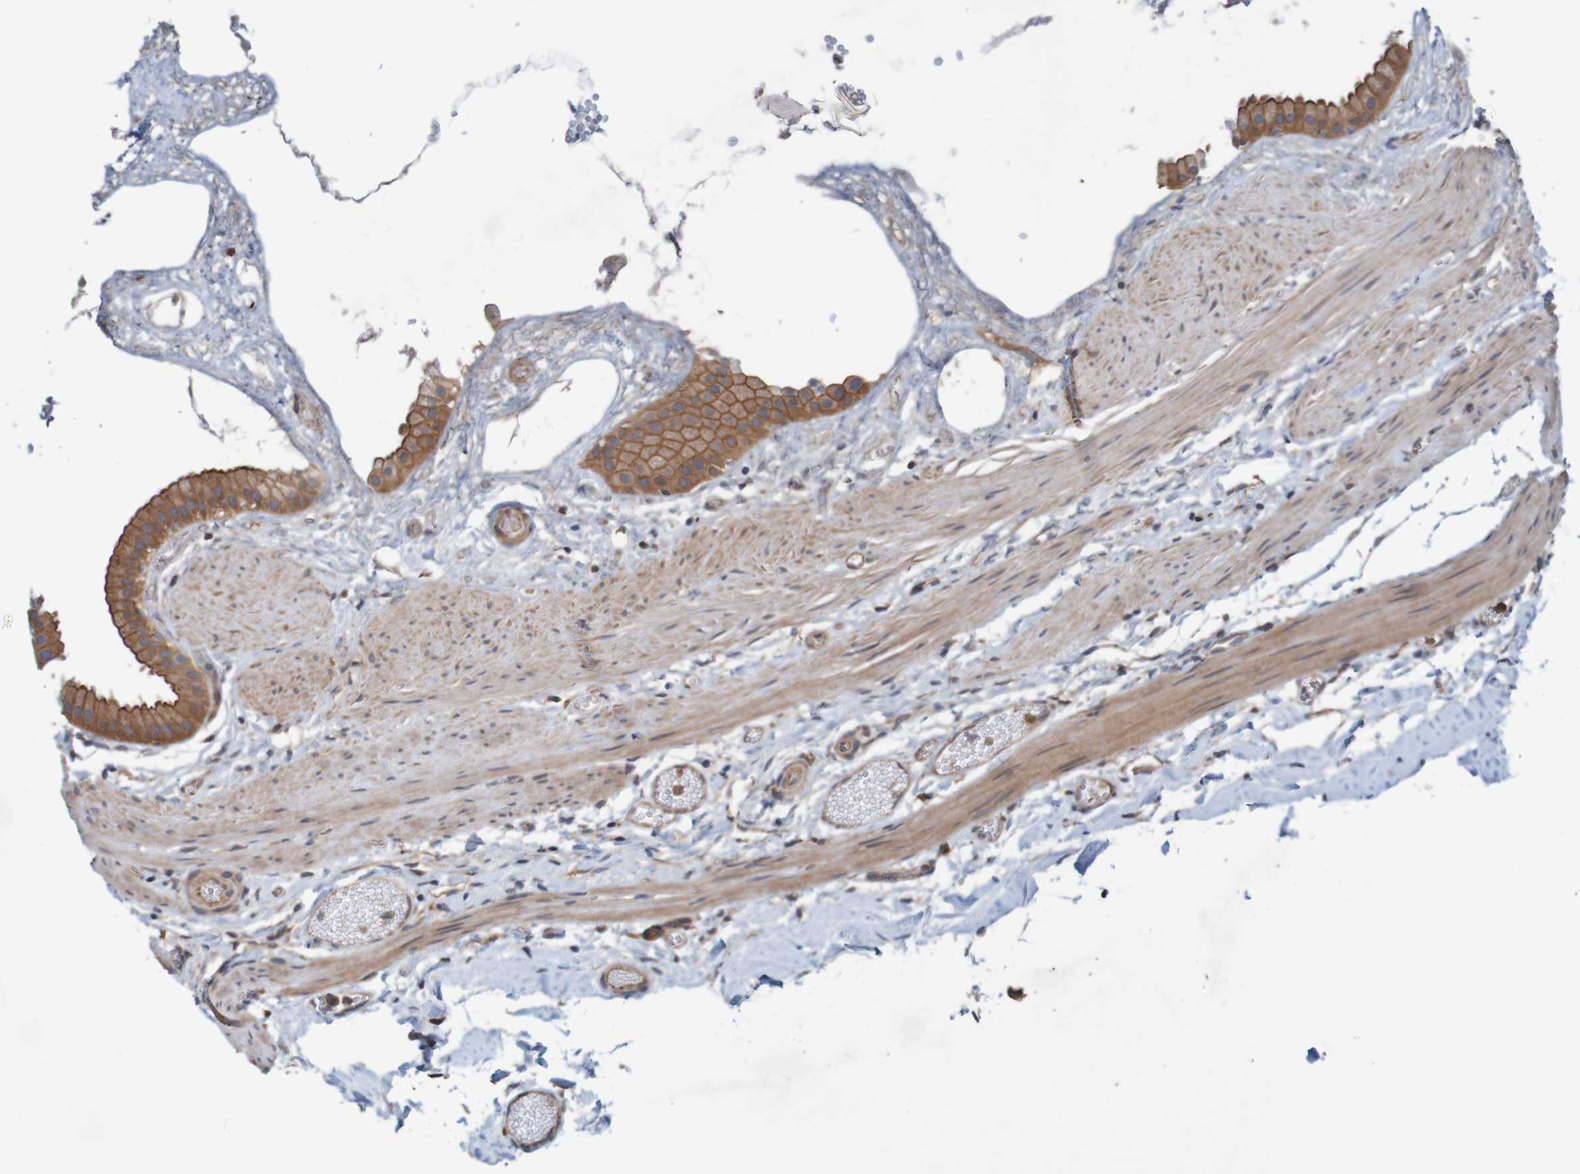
{"staining": {"intensity": "moderate", "quantity": ">75%", "location": "cytoplasmic/membranous"}, "tissue": "gallbladder", "cell_type": "Glandular cells", "image_type": "normal", "snomed": [{"axis": "morphology", "description": "Normal tissue, NOS"}, {"axis": "topography", "description": "Gallbladder"}], "caption": "Approximately >75% of glandular cells in unremarkable gallbladder reveal moderate cytoplasmic/membranous protein staining as visualized by brown immunohistochemical staining.", "gene": "ARHGEF11", "patient": {"sex": "female", "age": 64}}